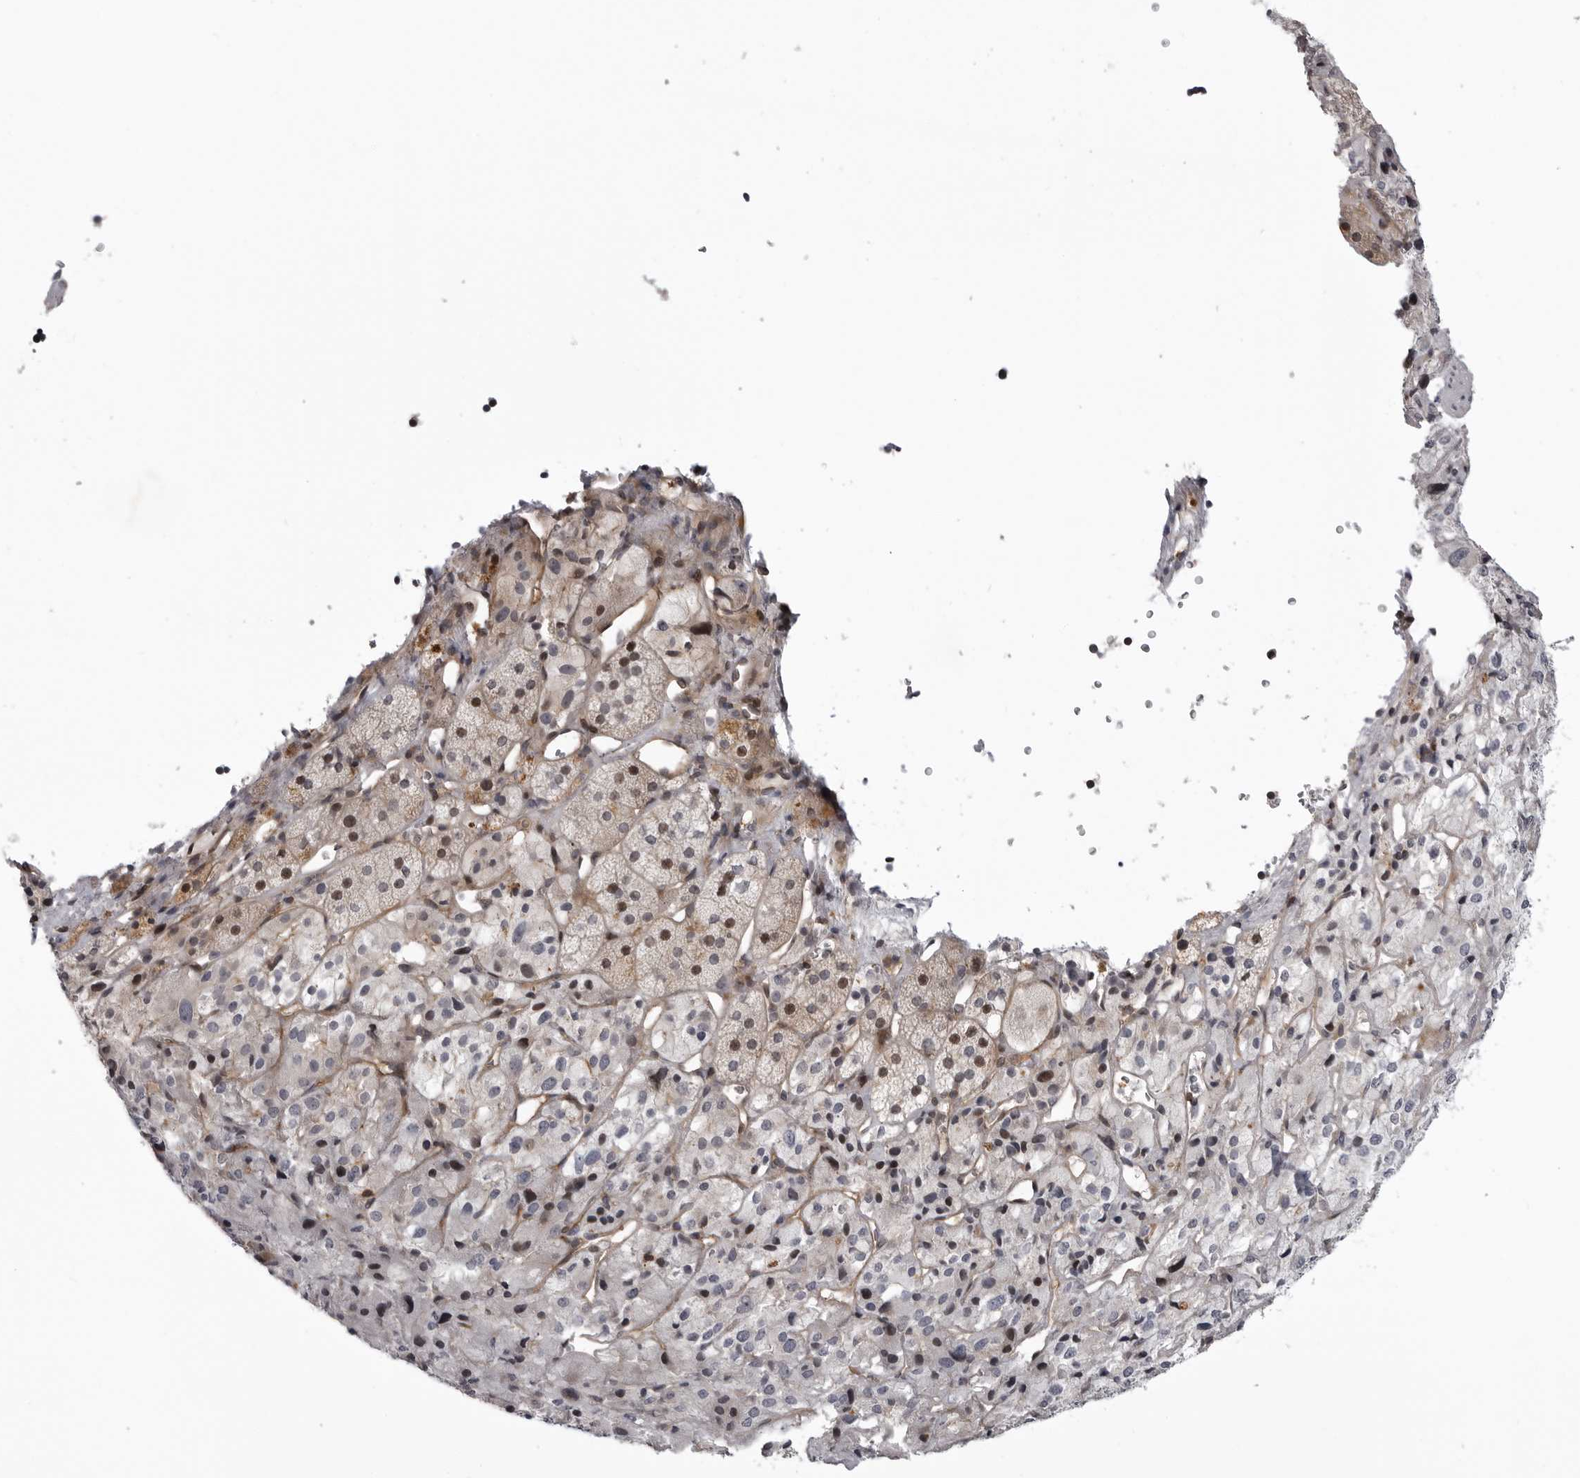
{"staining": {"intensity": "strong", "quantity": "25%-75%", "location": "cytoplasmic/membranous,nuclear"}, "tissue": "adrenal gland", "cell_type": "Glandular cells", "image_type": "normal", "snomed": [{"axis": "morphology", "description": "Normal tissue, NOS"}, {"axis": "topography", "description": "Adrenal gland"}], "caption": "An IHC histopathology image of unremarkable tissue is shown. Protein staining in brown highlights strong cytoplasmic/membranous,nuclear positivity in adrenal gland within glandular cells. (brown staining indicates protein expression, while blue staining denotes nuclei).", "gene": "ABL1", "patient": {"sex": "female", "age": 44}}